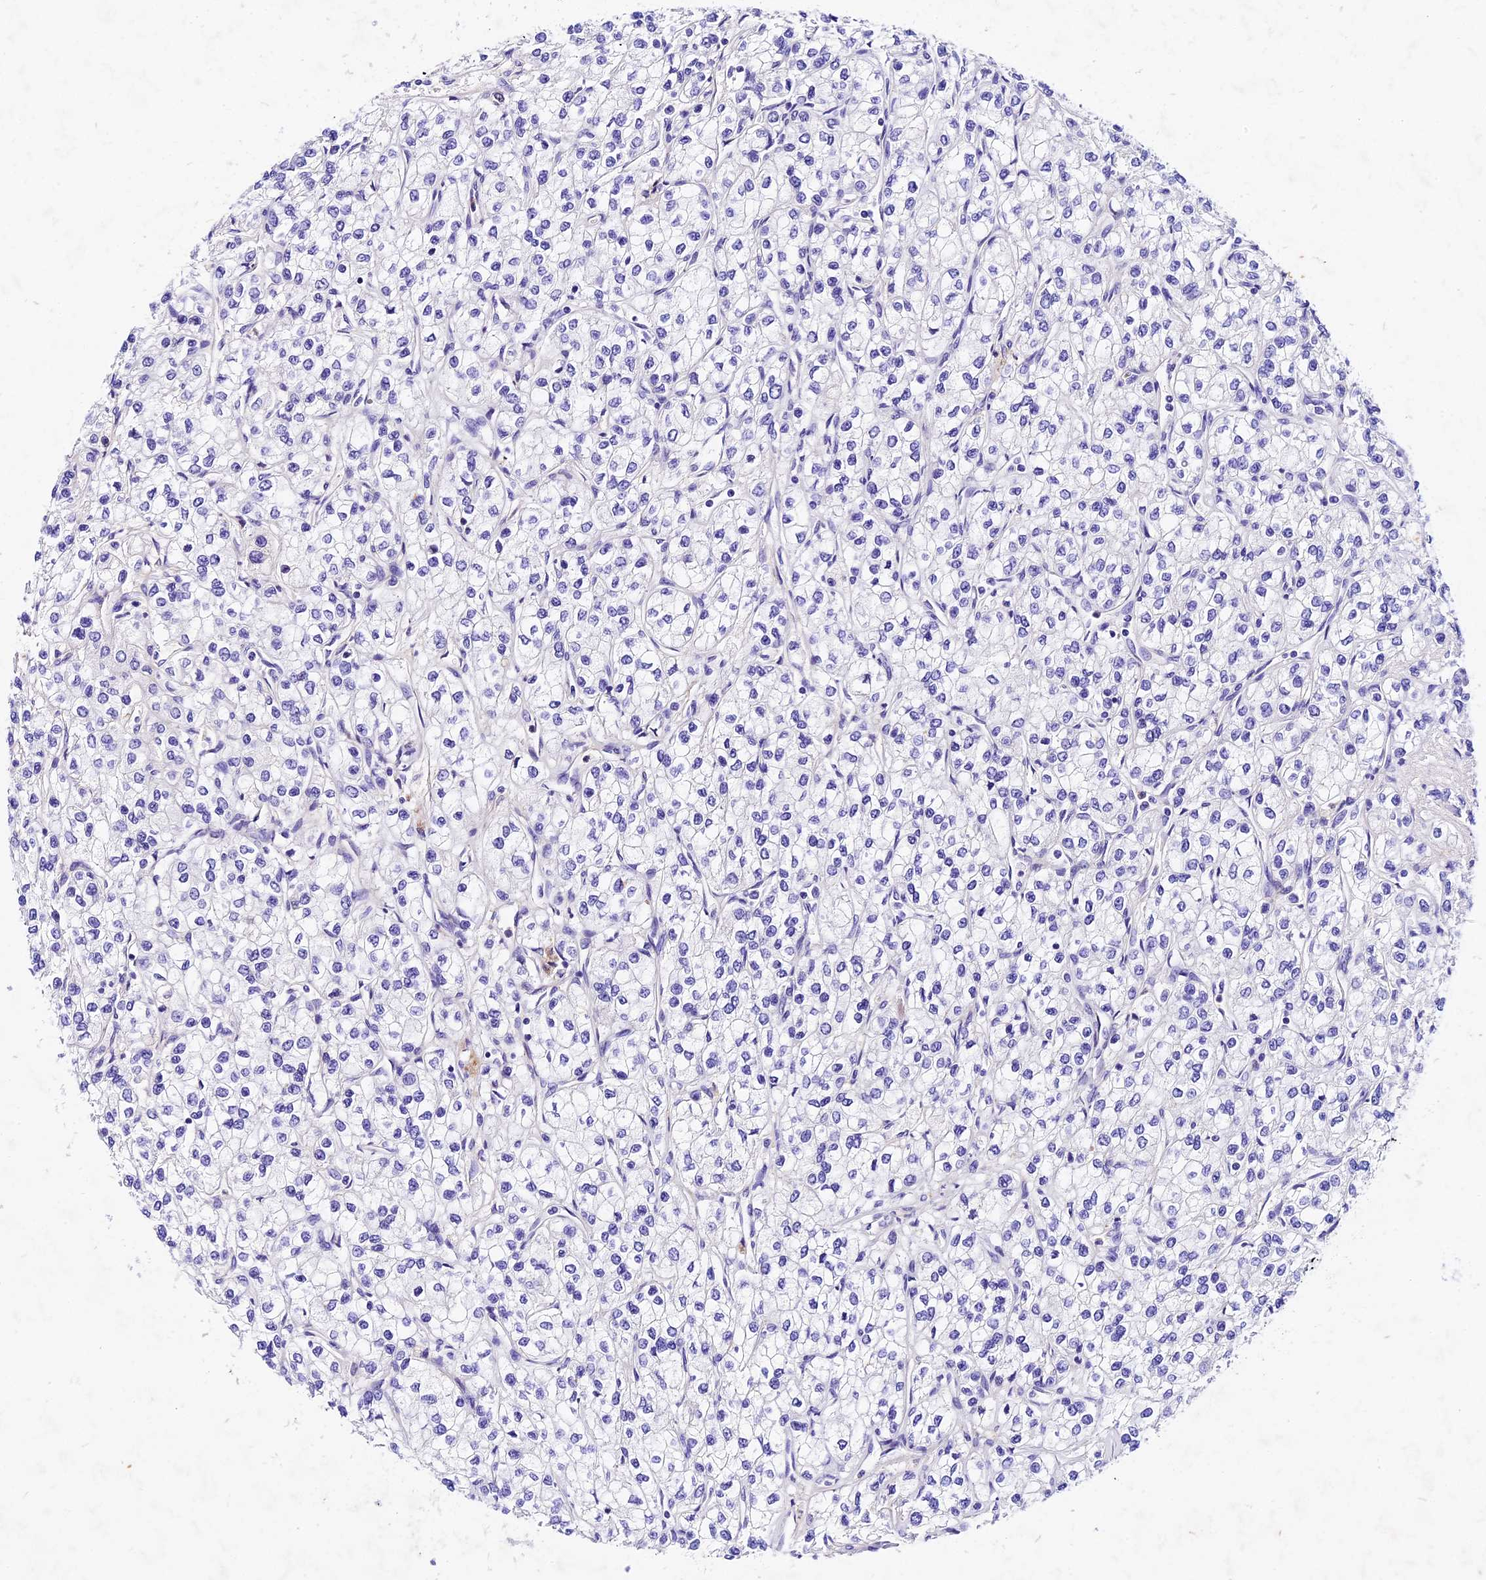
{"staining": {"intensity": "negative", "quantity": "none", "location": "none"}, "tissue": "renal cancer", "cell_type": "Tumor cells", "image_type": "cancer", "snomed": [{"axis": "morphology", "description": "Adenocarcinoma, NOS"}, {"axis": "topography", "description": "Kidney"}], "caption": "This is a image of IHC staining of adenocarcinoma (renal), which shows no staining in tumor cells.", "gene": "PSG11", "patient": {"sex": "male", "age": 80}}